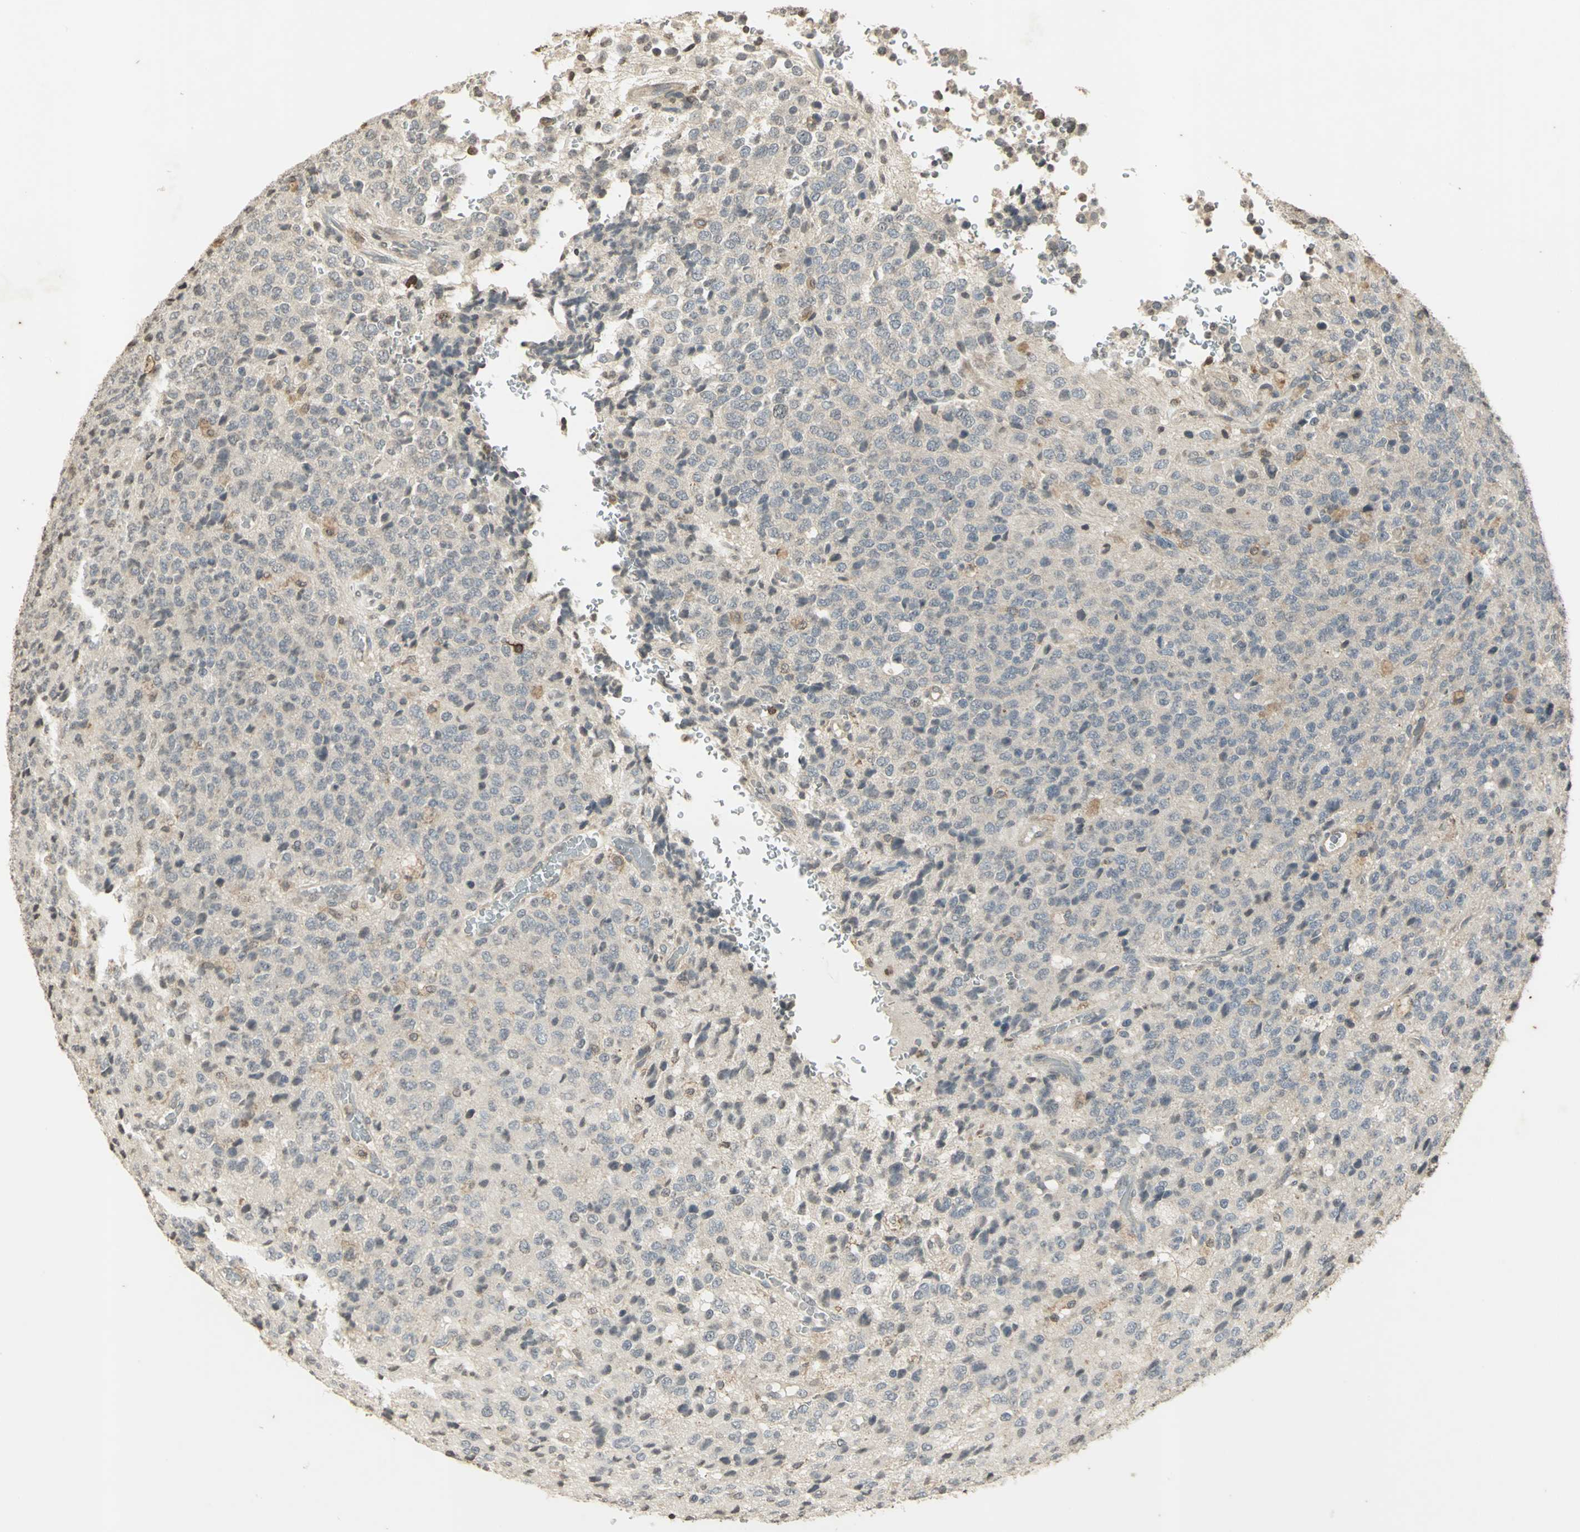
{"staining": {"intensity": "negative", "quantity": "none", "location": "none"}, "tissue": "glioma", "cell_type": "Tumor cells", "image_type": "cancer", "snomed": [{"axis": "morphology", "description": "Glioma, malignant, High grade"}, {"axis": "topography", "description": "pancreas cauda"}], "caption": "High power microscopy image of an immunohistochemistry micrograph of glioma, revealing no significant positivity in tumor cells.", "gene": "IL16", "patient": {"sex": "male", "age": 60}}